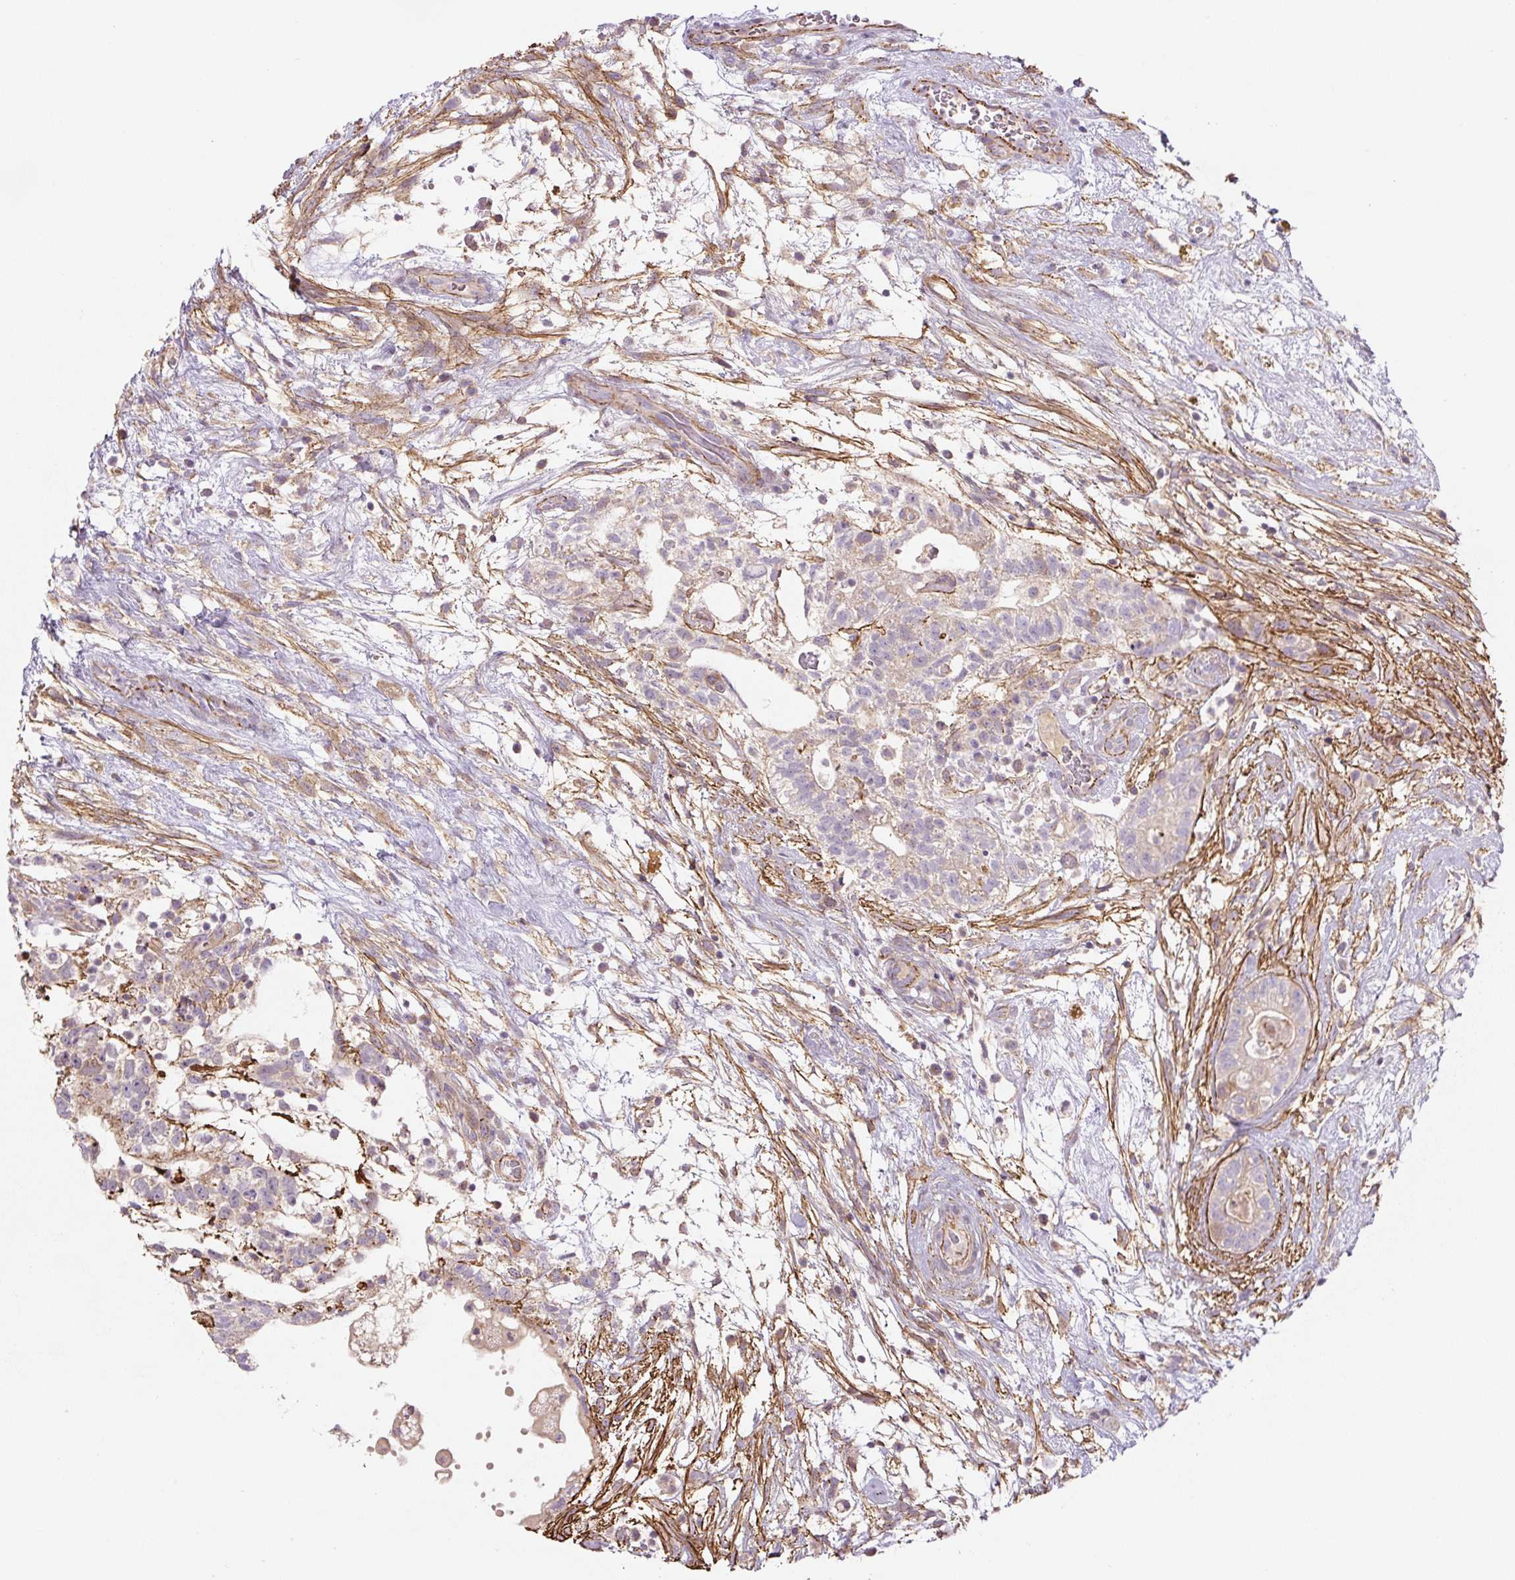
{"staining": {"intensity": "negative", "quantity": "none", "location": "none"}, "tissue": "testis cancer", "cell_type": "Tumor cells", "image_type": "cancer", "snomed": [{"axis": "morphology", "description": "Carcinoma, Embryonal, NOS"}, {"axis": "topography", "description": "Testis"}], "caption": "A photomicrograph of testis embryonal carcinoma stained for a protein demonstrates no brown staining in tumor cells.", "gene": "CCNI2", "patient": {"sex": "male", "age": 32}}